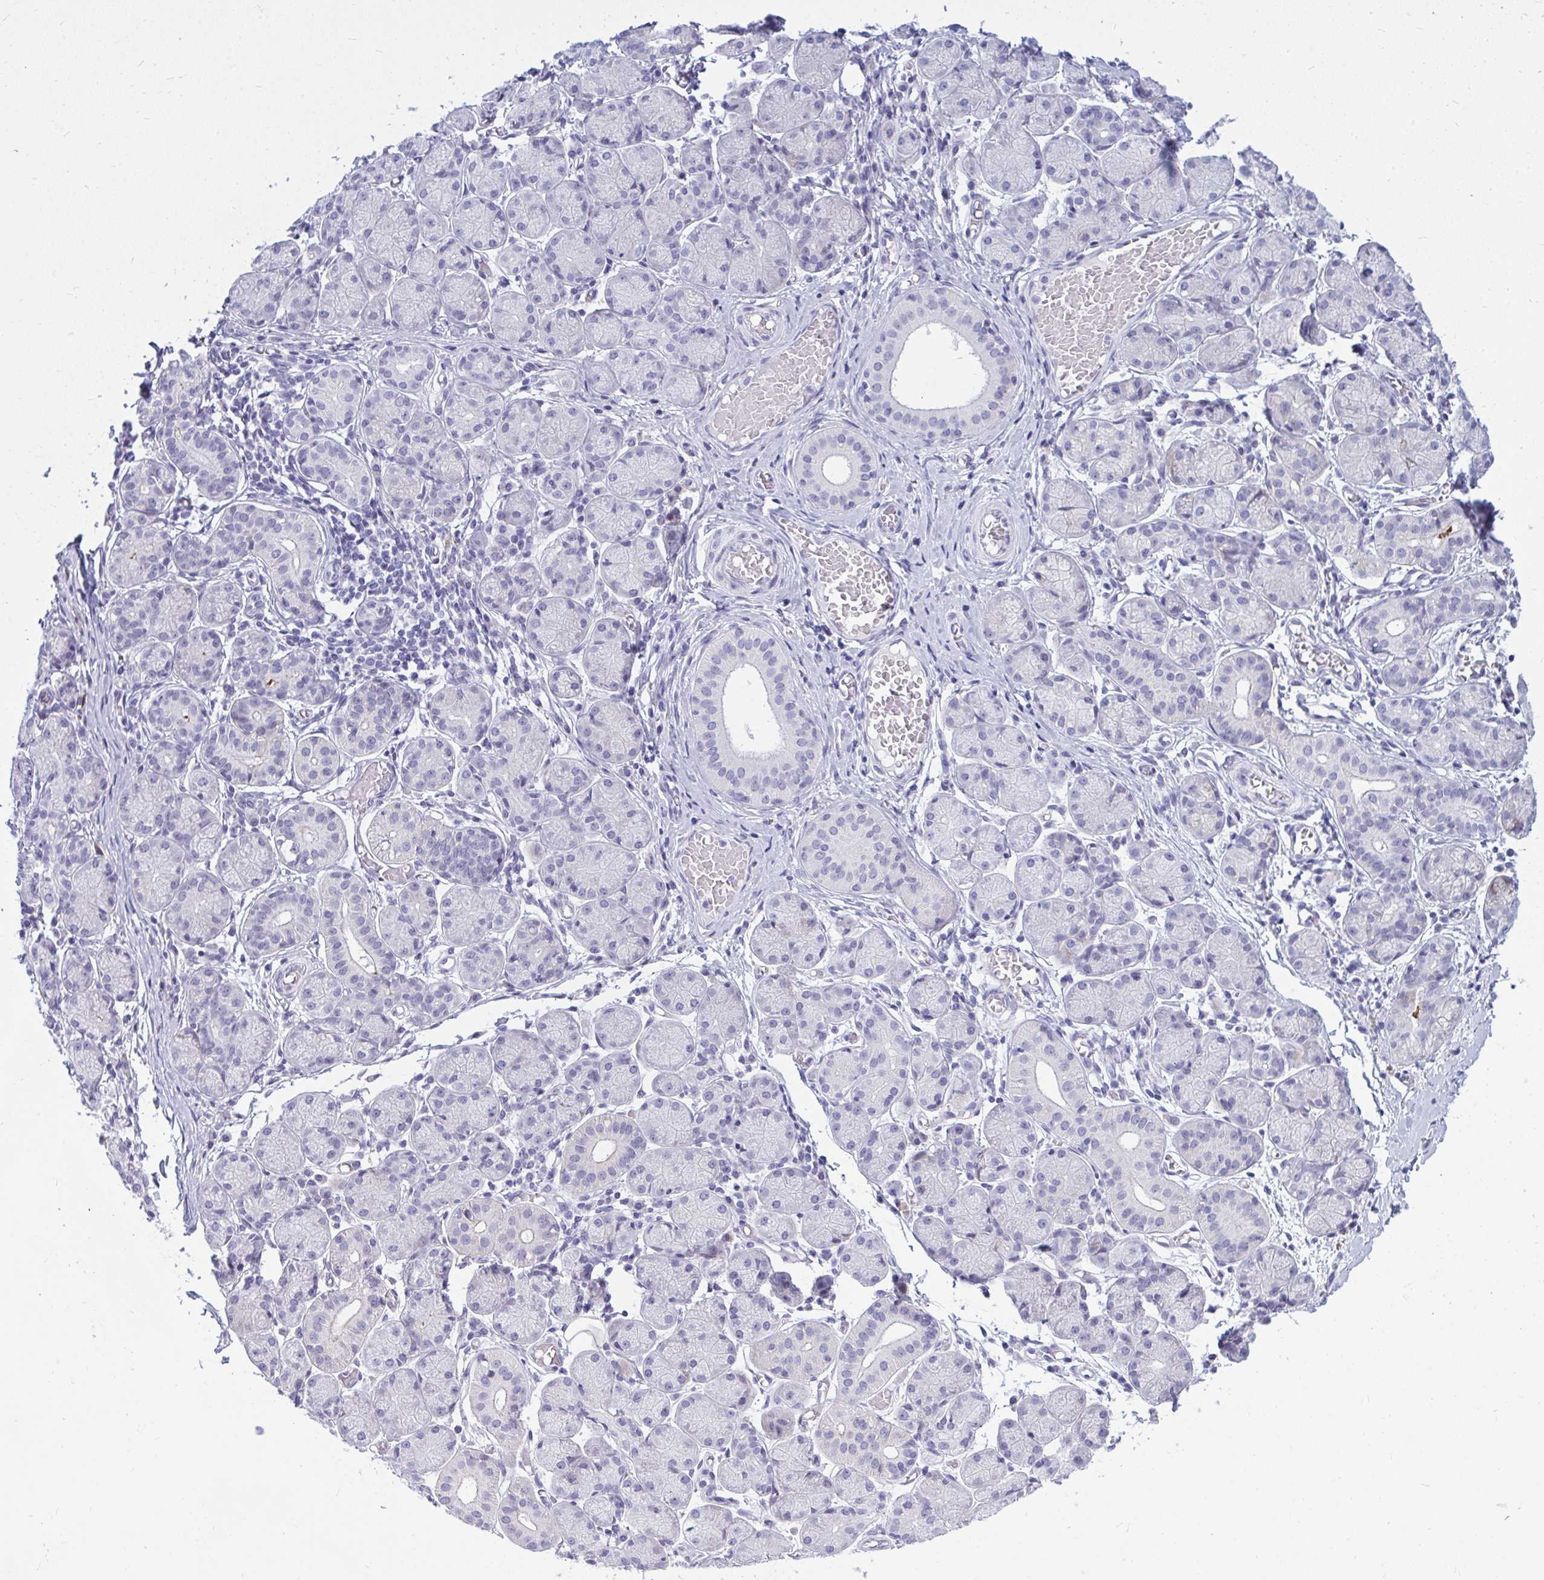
{"staining": {"intensity": "weak", "quantity": "<25%", "location": "cytoplasmic/membranous"}, "tissue": "salivary gland", "cell_type": "Glandular cells", "image_type": "normal", "snomed": [{"axis": "morphology", "description": "Normal tissue, NOS"}, {"axis": "topography", "description": "Salivary gland"}], "caption": "A histopathology image of salivary gland stained for a protein displays no brown staining in glandular cells. (Stains: DAB (3,3'-diaminobenzidine) immunohistochemistry (IHC) with hematoxylin counter stain, Microscopy: brightfield microscopy at high magnification).", "gene": "ZSCAN25", "patient": {"sex": "female", "age": 24}}